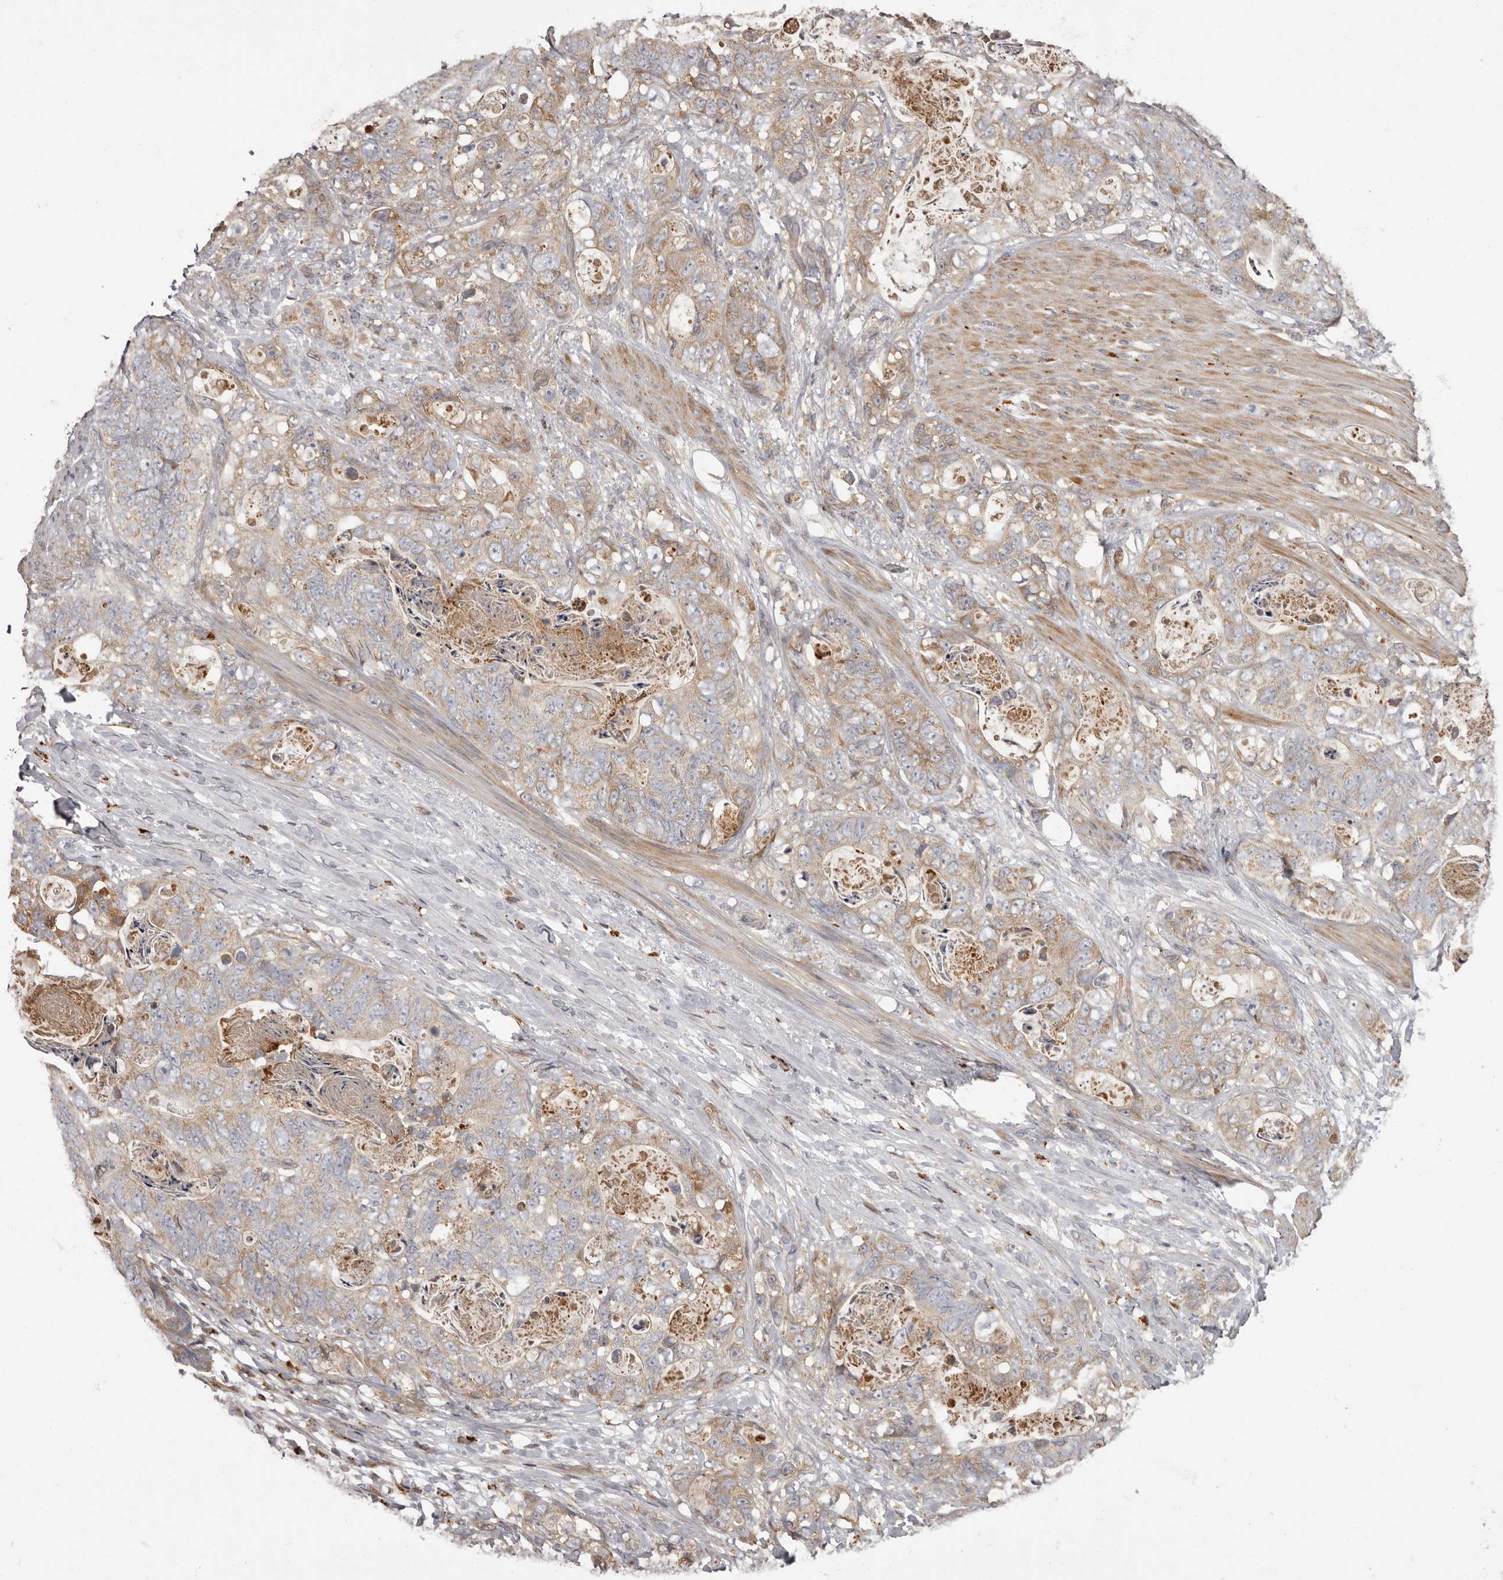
{"staining": {"intensity": "weak", "quantity": ">75%", "location": "cytoplasmic/membranous"}, "tissue": "stomach cancer", "cell_type": "Tumor cells", "image_type": "cancer", "snomed": [{"axis": "morphology", "description": "Normal tissue, NOS"}, {"axis": "morphology", "description": "Adenocarcinoma, NOS"}, {"axis": "topography", "description": "Stomach"}], "caption": "Immunohistochemistry photomicrograph of neoplastic tissue: human adenocarcinoma (stomach) stained using IHC shows low levels of weak protein expression localized specifically in the cytoplasmic/membranous of tumor cells, appearing as a cytoplasmic/membranous brown color.", "gene": "ADCY2", "patient": {"sex": "female", "age": 89}}